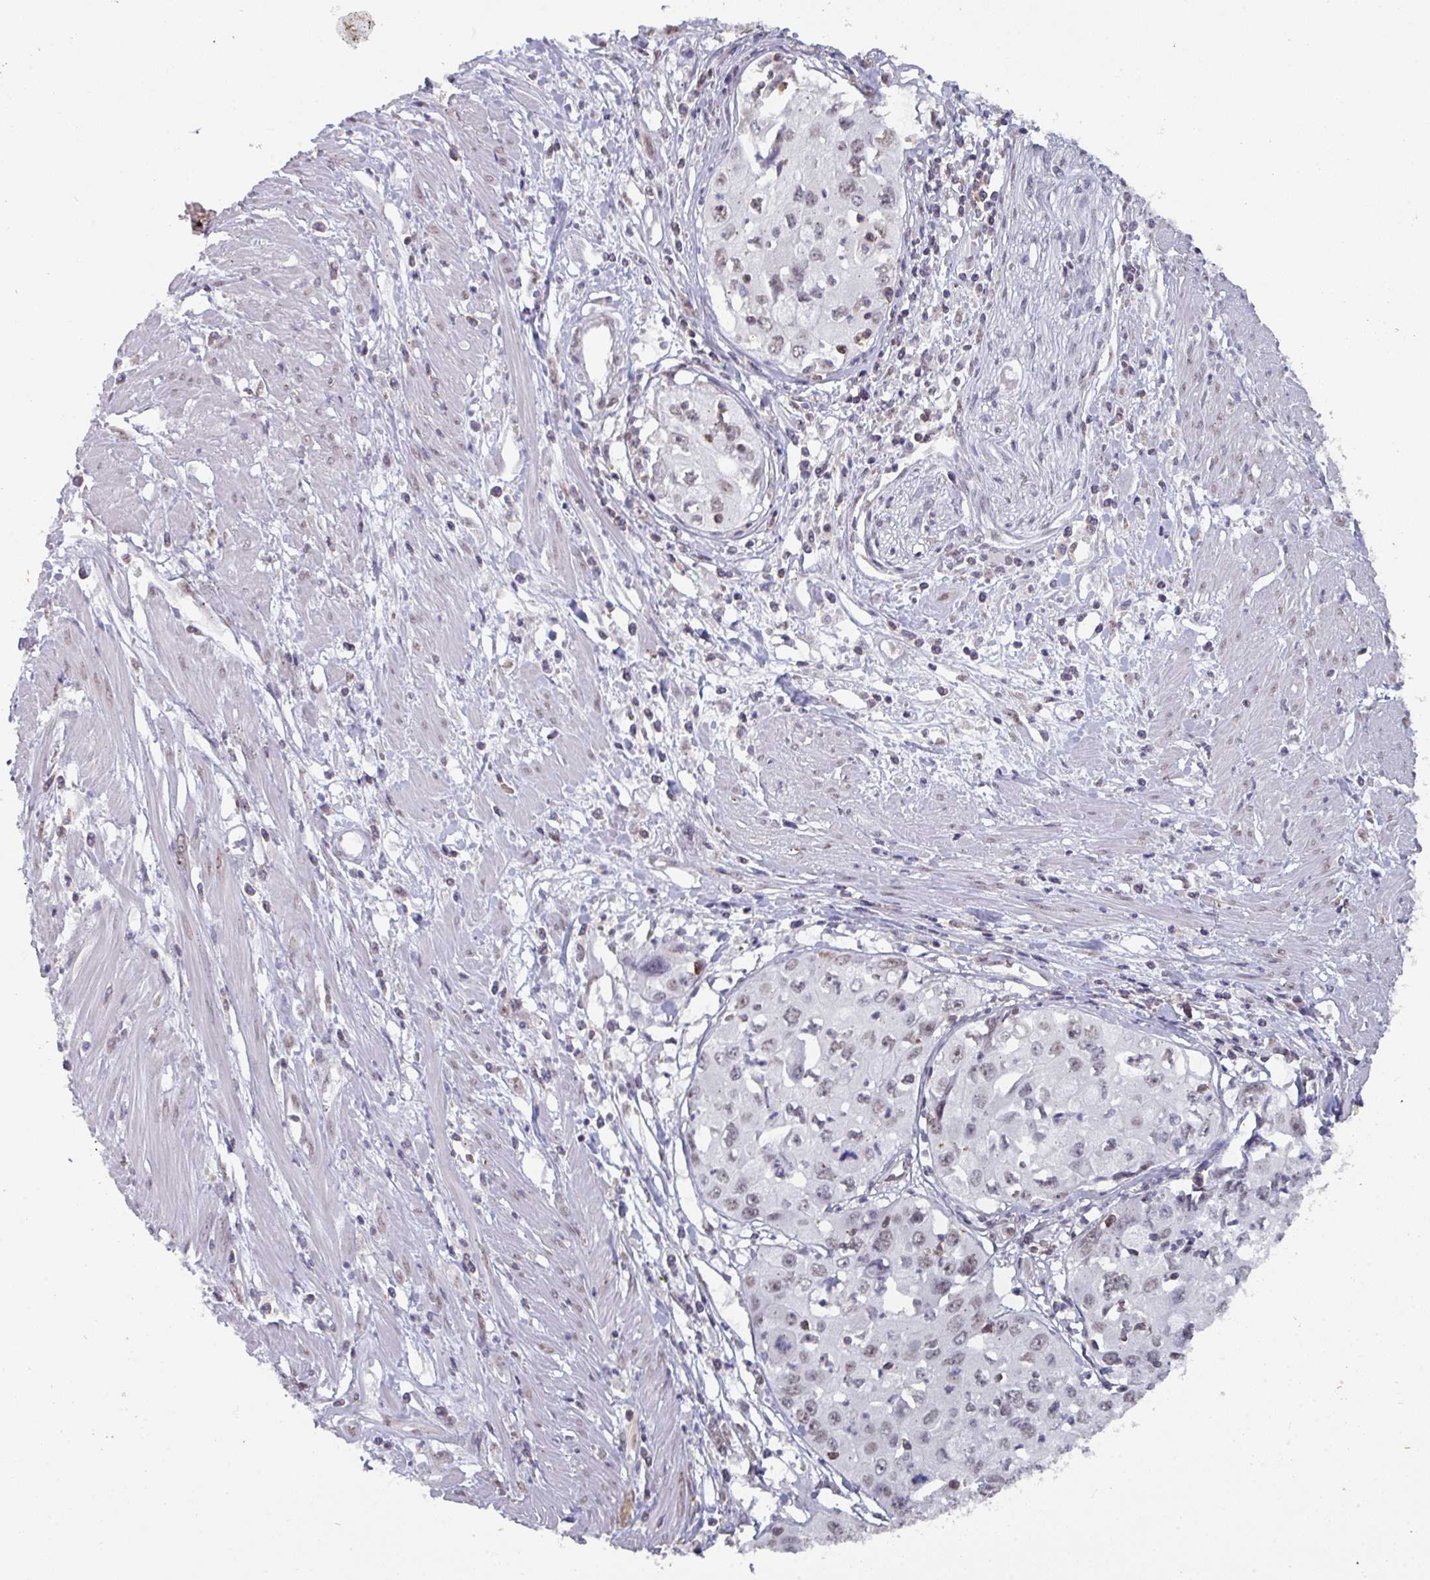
{"staining": {"intensity": "weak", "quantity": ">75%", "location": "nuclear"}, "tissue": "cervical cancer", "cell_type": "Tumor cells", "image_type": "cancer", "snomed": [{"axis": "morphology", "description": "Squamous cell carcinoma, NOS"}, {"axis": "topography", "description": "Cervix"}], "caption": "Immunohistochemistry of squamous cell carcinoma (cervical) shows low levels of weak nuclear expression in approximately >75% of tumor cells.", "gene": "RASAL3", "patient": {"sex": "female", "age": 31}}